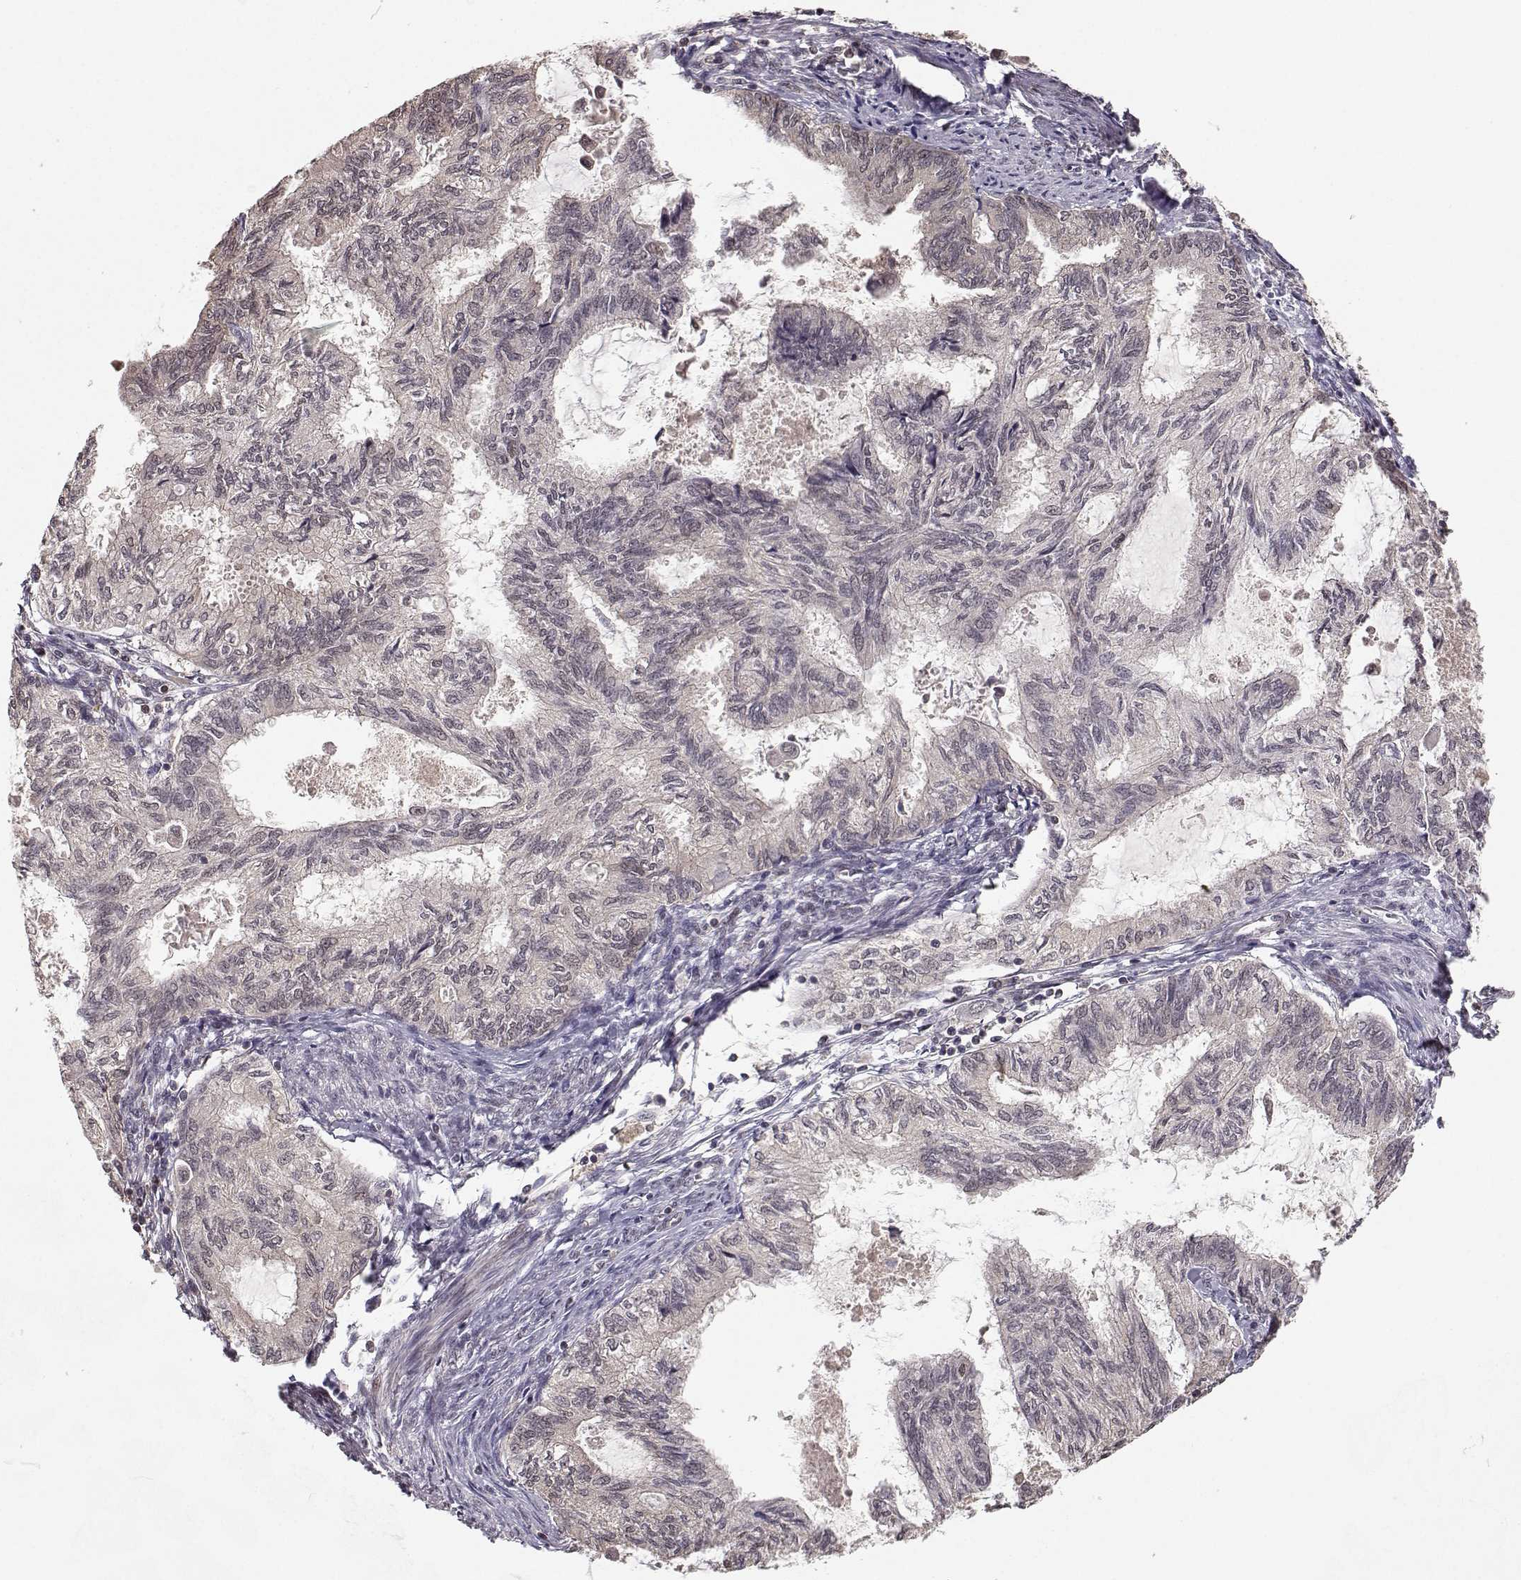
{"staining": {"intensity": "negative", "quantity": "none", "location": "none"}, "tissue": "endometrial cancer", "cell_type": "Tumor cells", "image_type": "cancer", "snomed": [{"axis": "morphology", "description": "Adenocarcinoma, NOS"}, {"axis": "topography", "description": "Endometrium"}], "caption": "Immunohistochemistry photomicrograph of human endometrial cancer stained for a protein (brown), which exhibits no staining in tumor cells. The staining was performed using DAB to visualize the protein expression in brown, while the nuclei were stained in blue with hematoxylin (Magnification: 20x).", "gene": "PLEKHG3", "patient": {"sex": "female", "age": 86}}